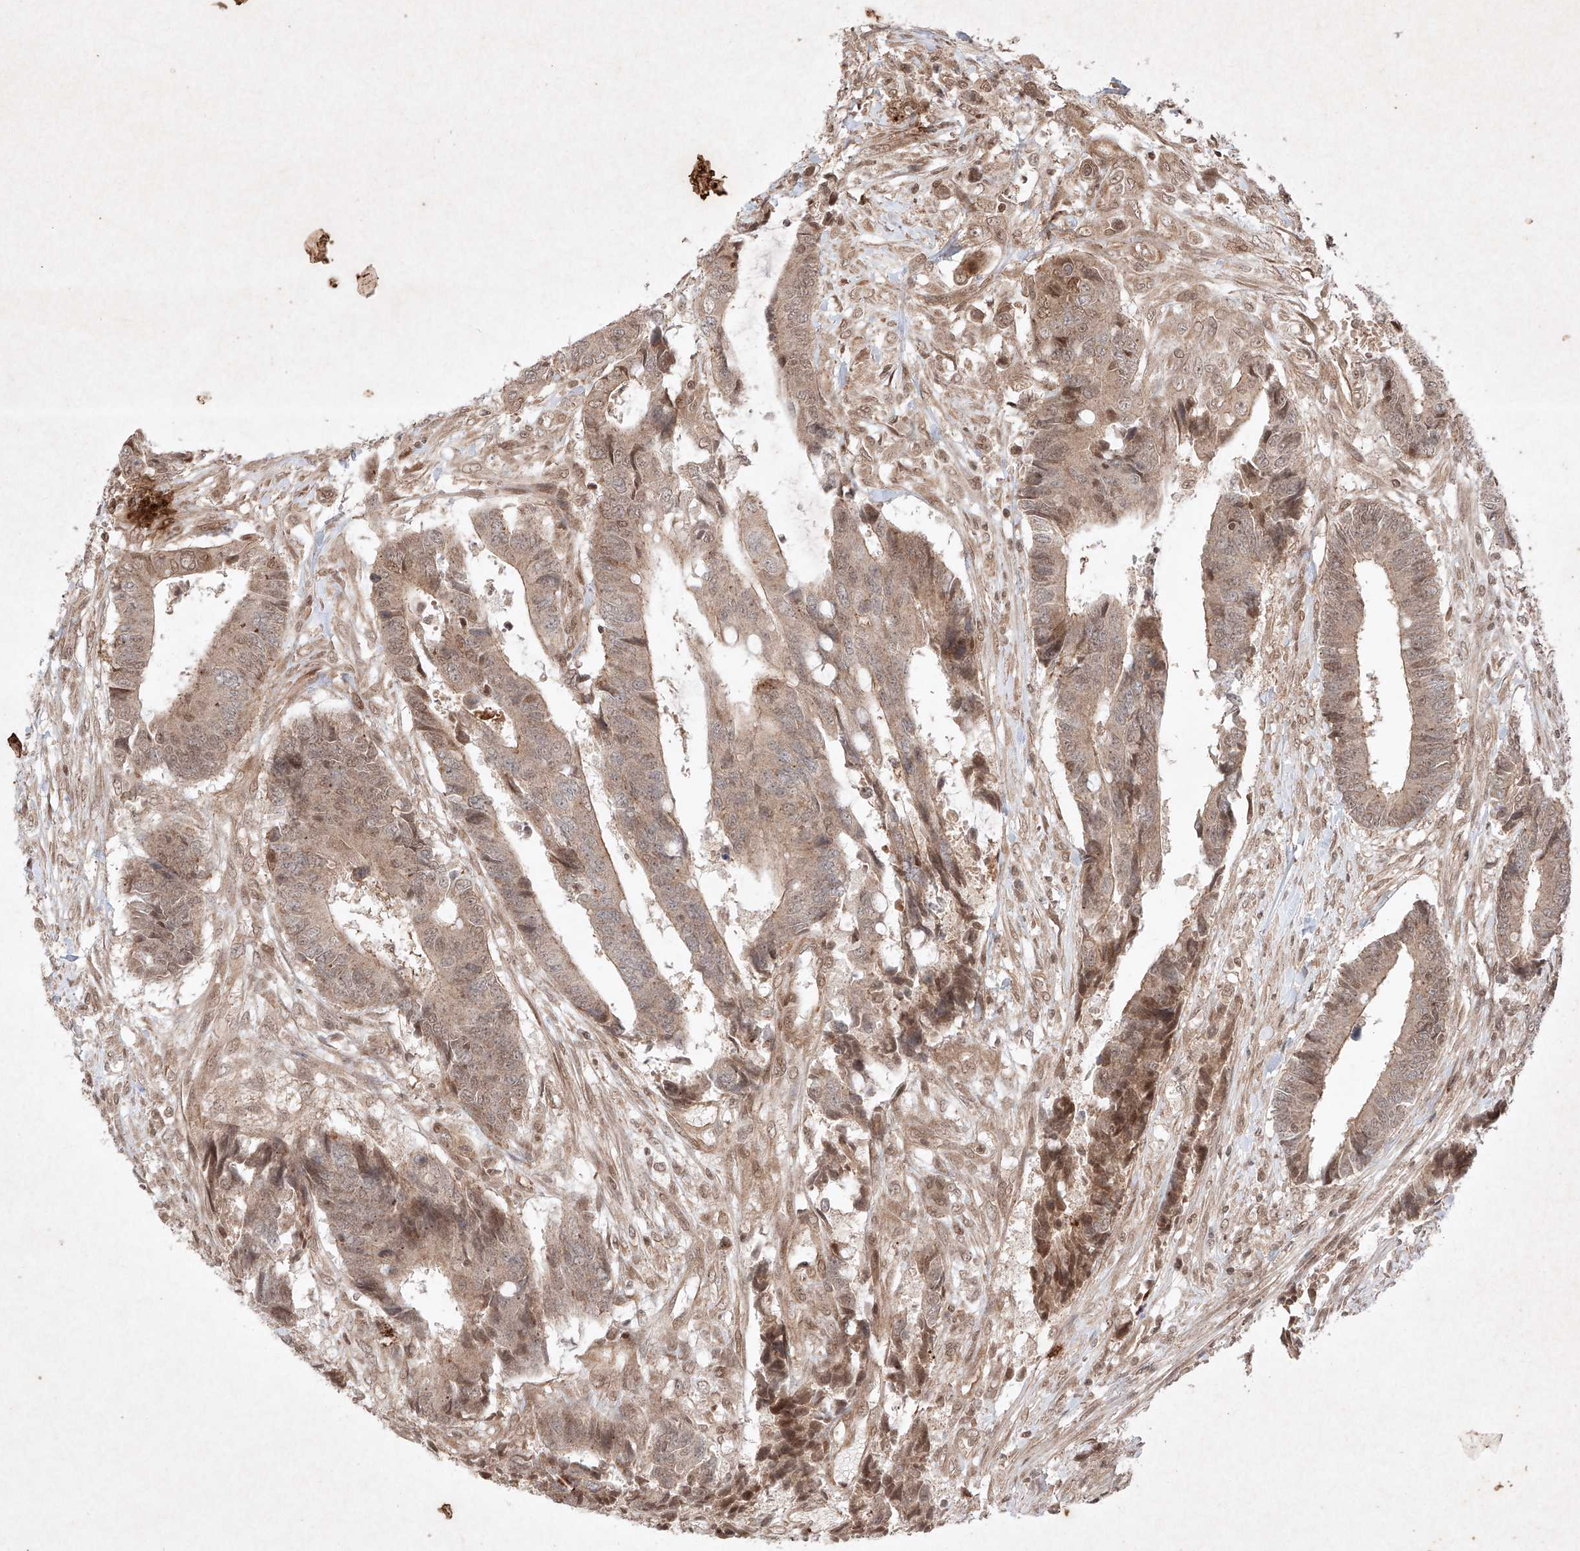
{"staining": {"intensity": "weak", "quantity": ">75%", "location": "cytoplasmic/membranous,nuclear"}, "tissue": "colorectal cancer", "cell_type": "Tumor cells", "image_type": "cancer", "snomed": [{"axis": "morphology", "description": "Adenocarcinoma, NOS"}, {"axis": "topography", "description": "Rectum"}], "caption": "Colorectal cancer (adenocarcinoma) stained with DAB (3,3'-diaminobenzidine) immunohistochemistry exhibits low levels of weak cytoplasmic/membranous and nuclear expression in about >75% of tumor cells.", "gene": "RNF31", "patient": {"sex": "male", "age": 84}}